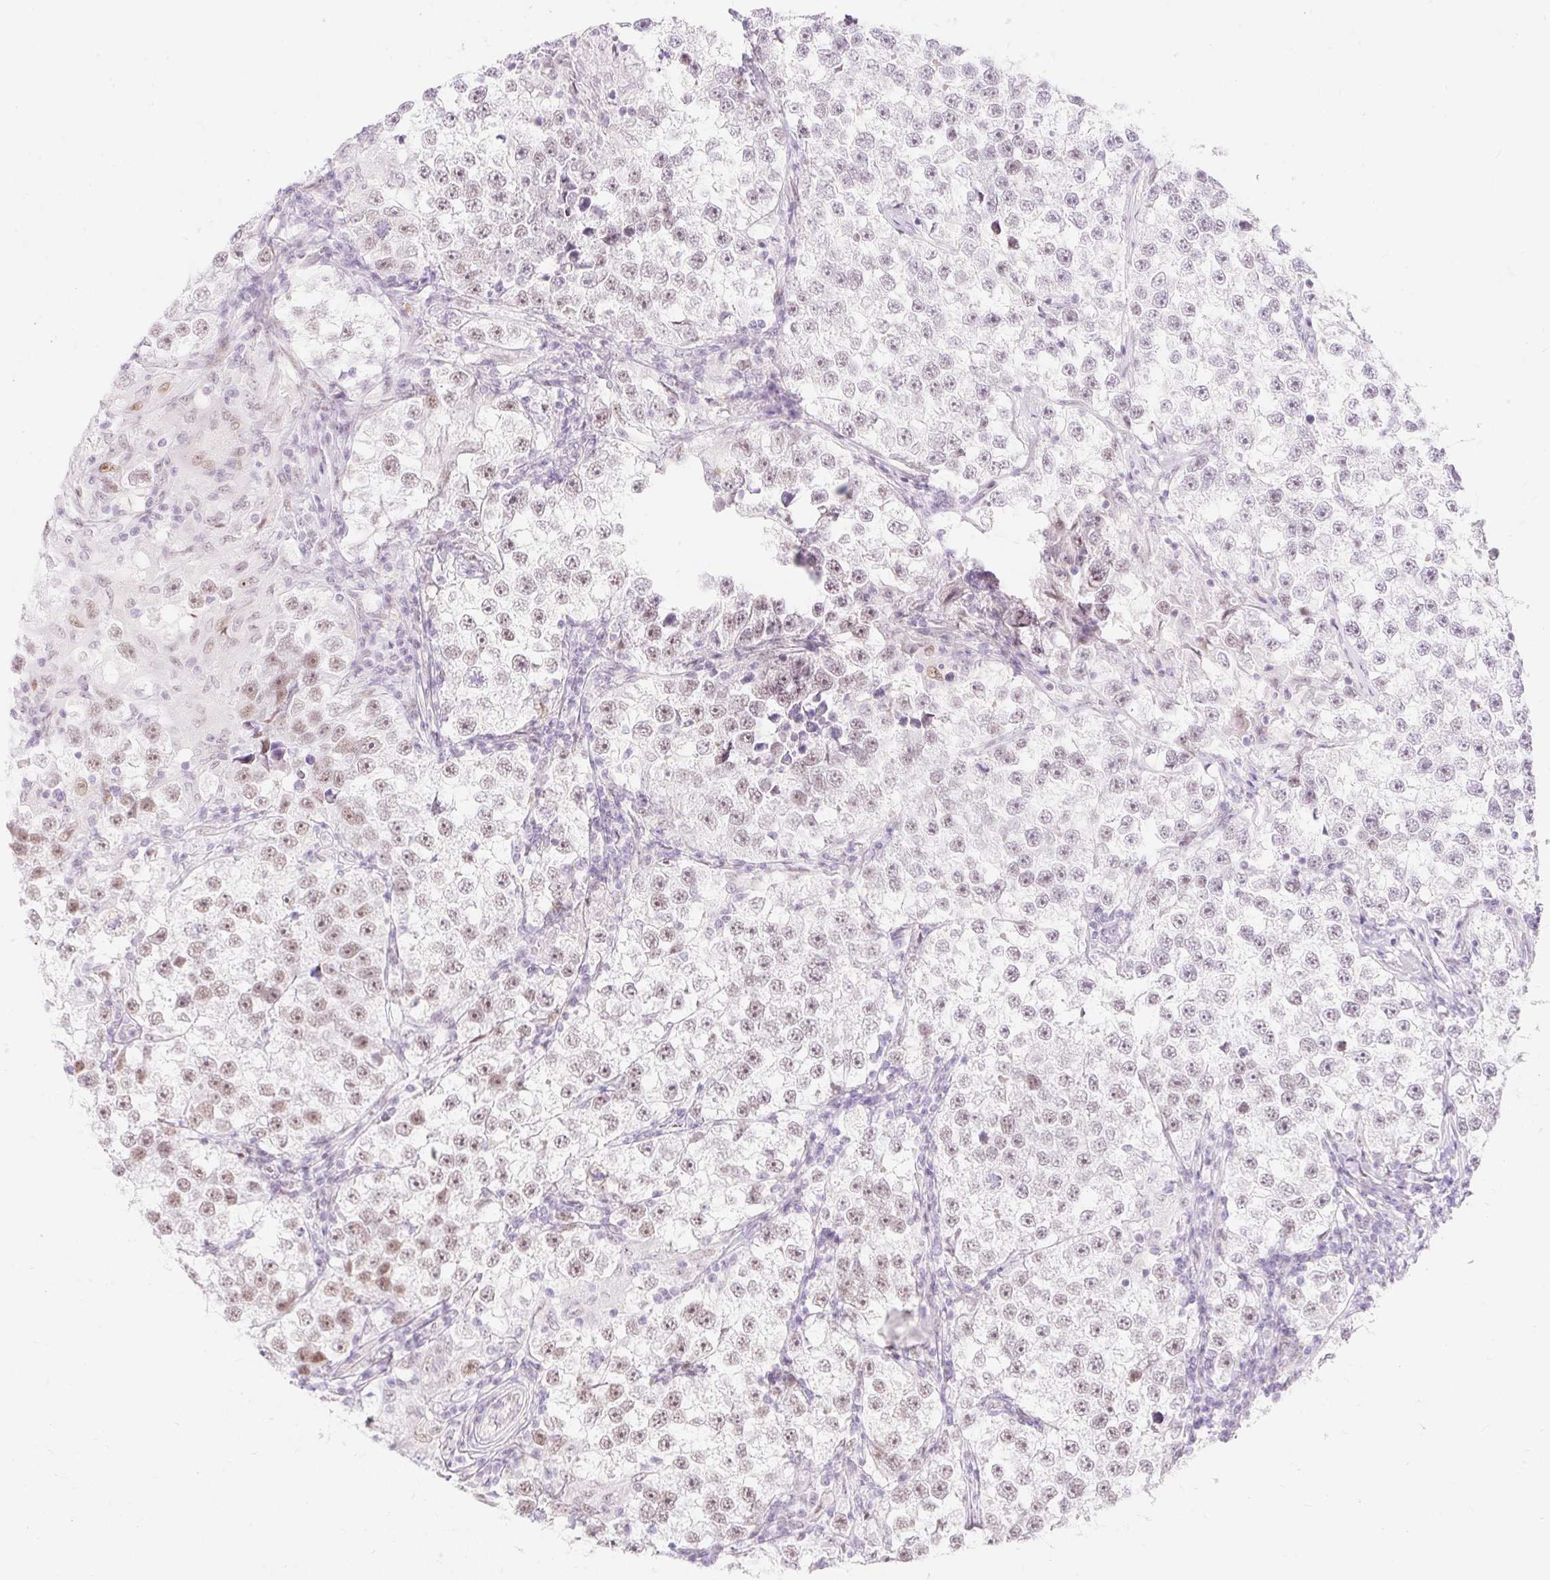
{"staining": {"intensity": "weak", "quantity": ">75%", "location": "nuclear"}, "tissue": "testis cancer", "cell_type": "Tumor cells", "image_type": "cancer", "snomed": [{"axis": "morphology", "description": "Seminoma, NOS"}, {"axis": "topography", "description": "Testis"}], "caption": "Immunohistochemical staining of testis cancer (seminoma) displays weak nuclear protein expression in about >75% of tumor cells.", "gene": "H2BW1", "patient": {"sex": "male", "age": 46}}